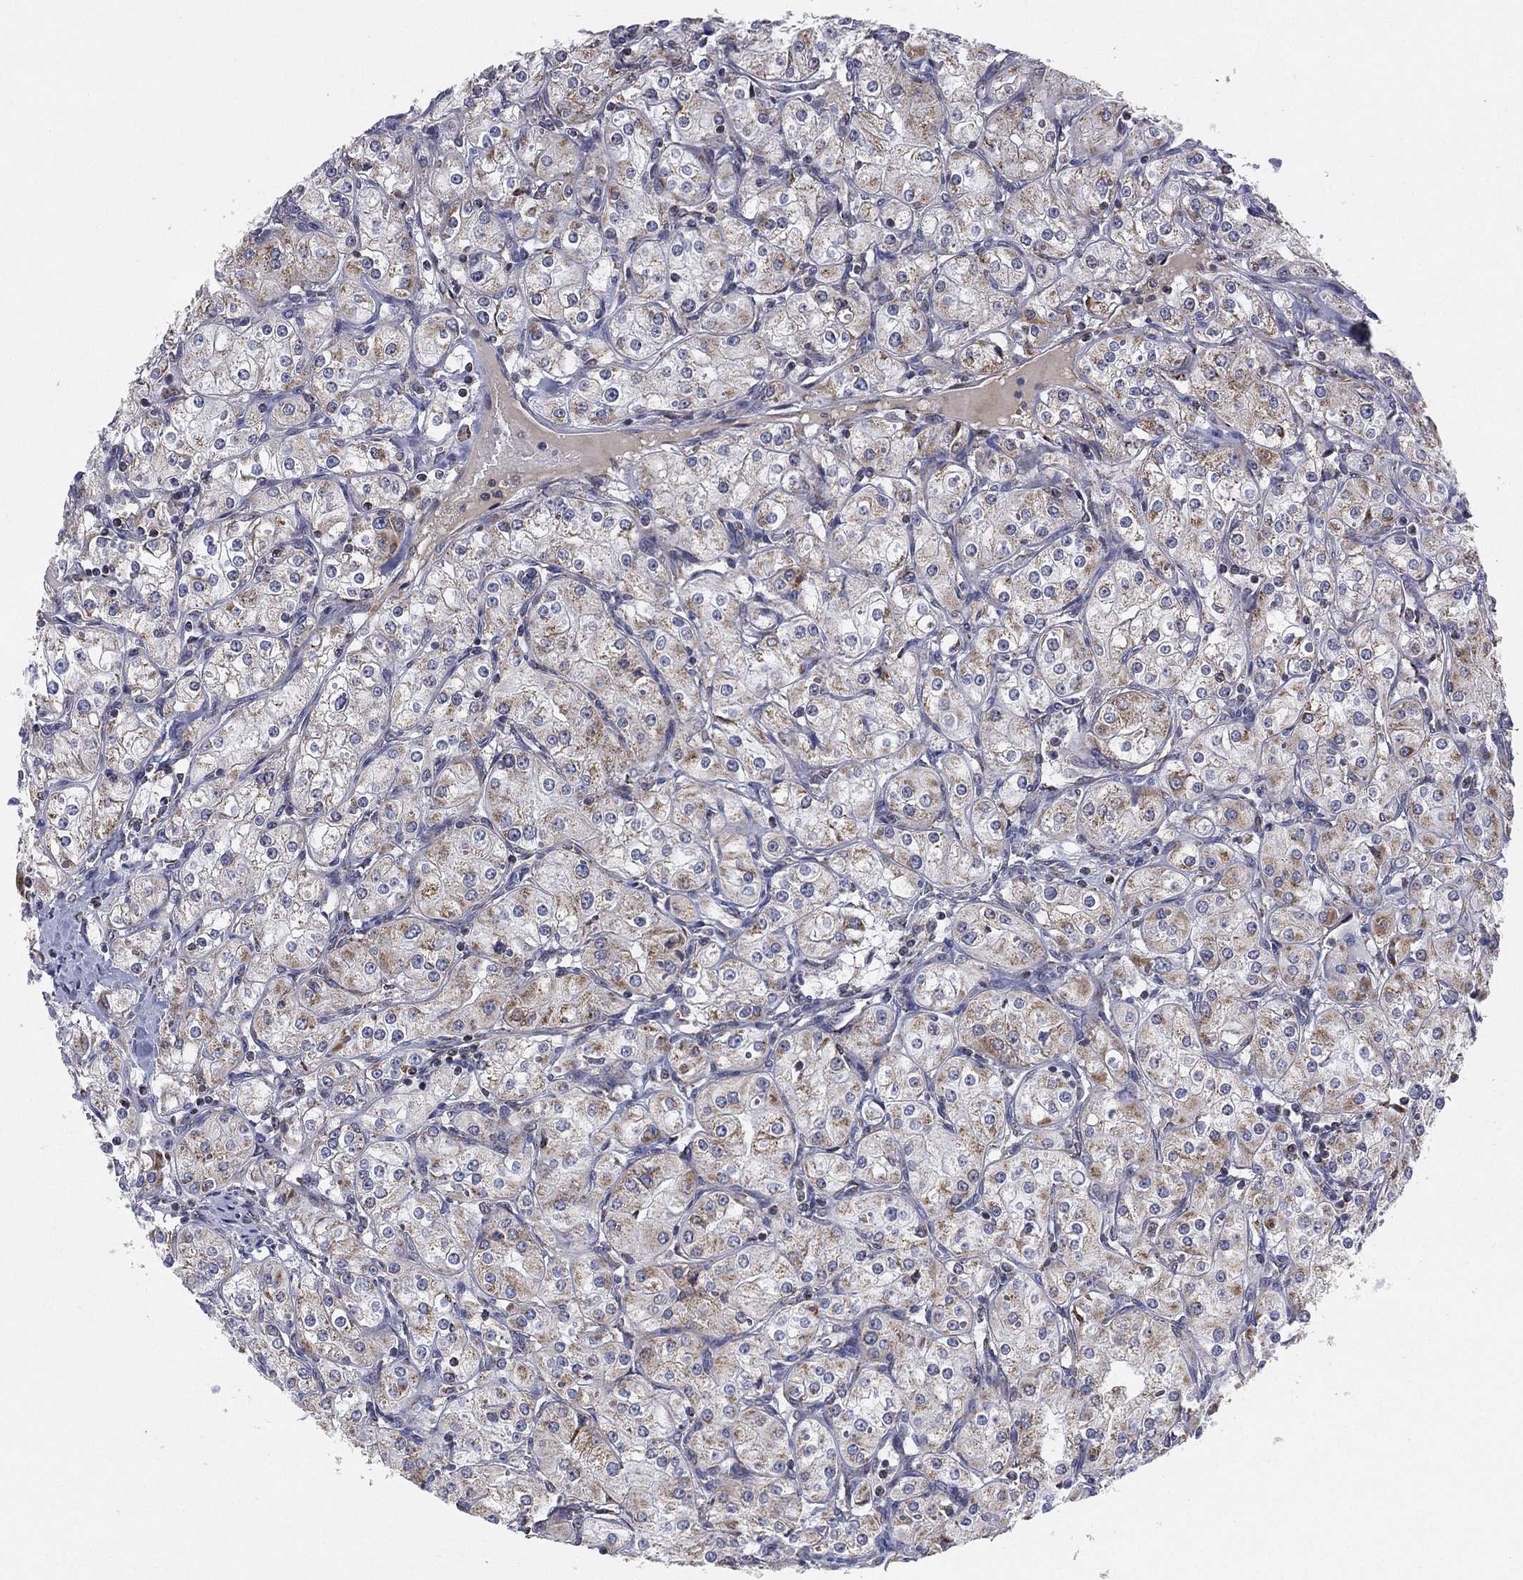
{"staining": {"intensity": "moderate", "quantity": "<25%", "location": "cytoplasmic/membranous"}, "tissue": "renal cancer", "cell_type": "Tumor cells", "image_type": "cancer", "snomed": [{"axis": "morphology", "description": "Adenocarcinoma, NOS"}, {"axis": "topography", "description": "Kidney"}], "caption": "High-magnification brightfield microscopy of renal adenocarcinoma stained with DAB (brown) and counterstained with hematoxylin (blue). tumor cells exhibit moderate cytoplasmic/membranous expression is seen in about<25% of cells.", "gene": "PSMG4", "patient": {"sex": "male", "age": 77}}